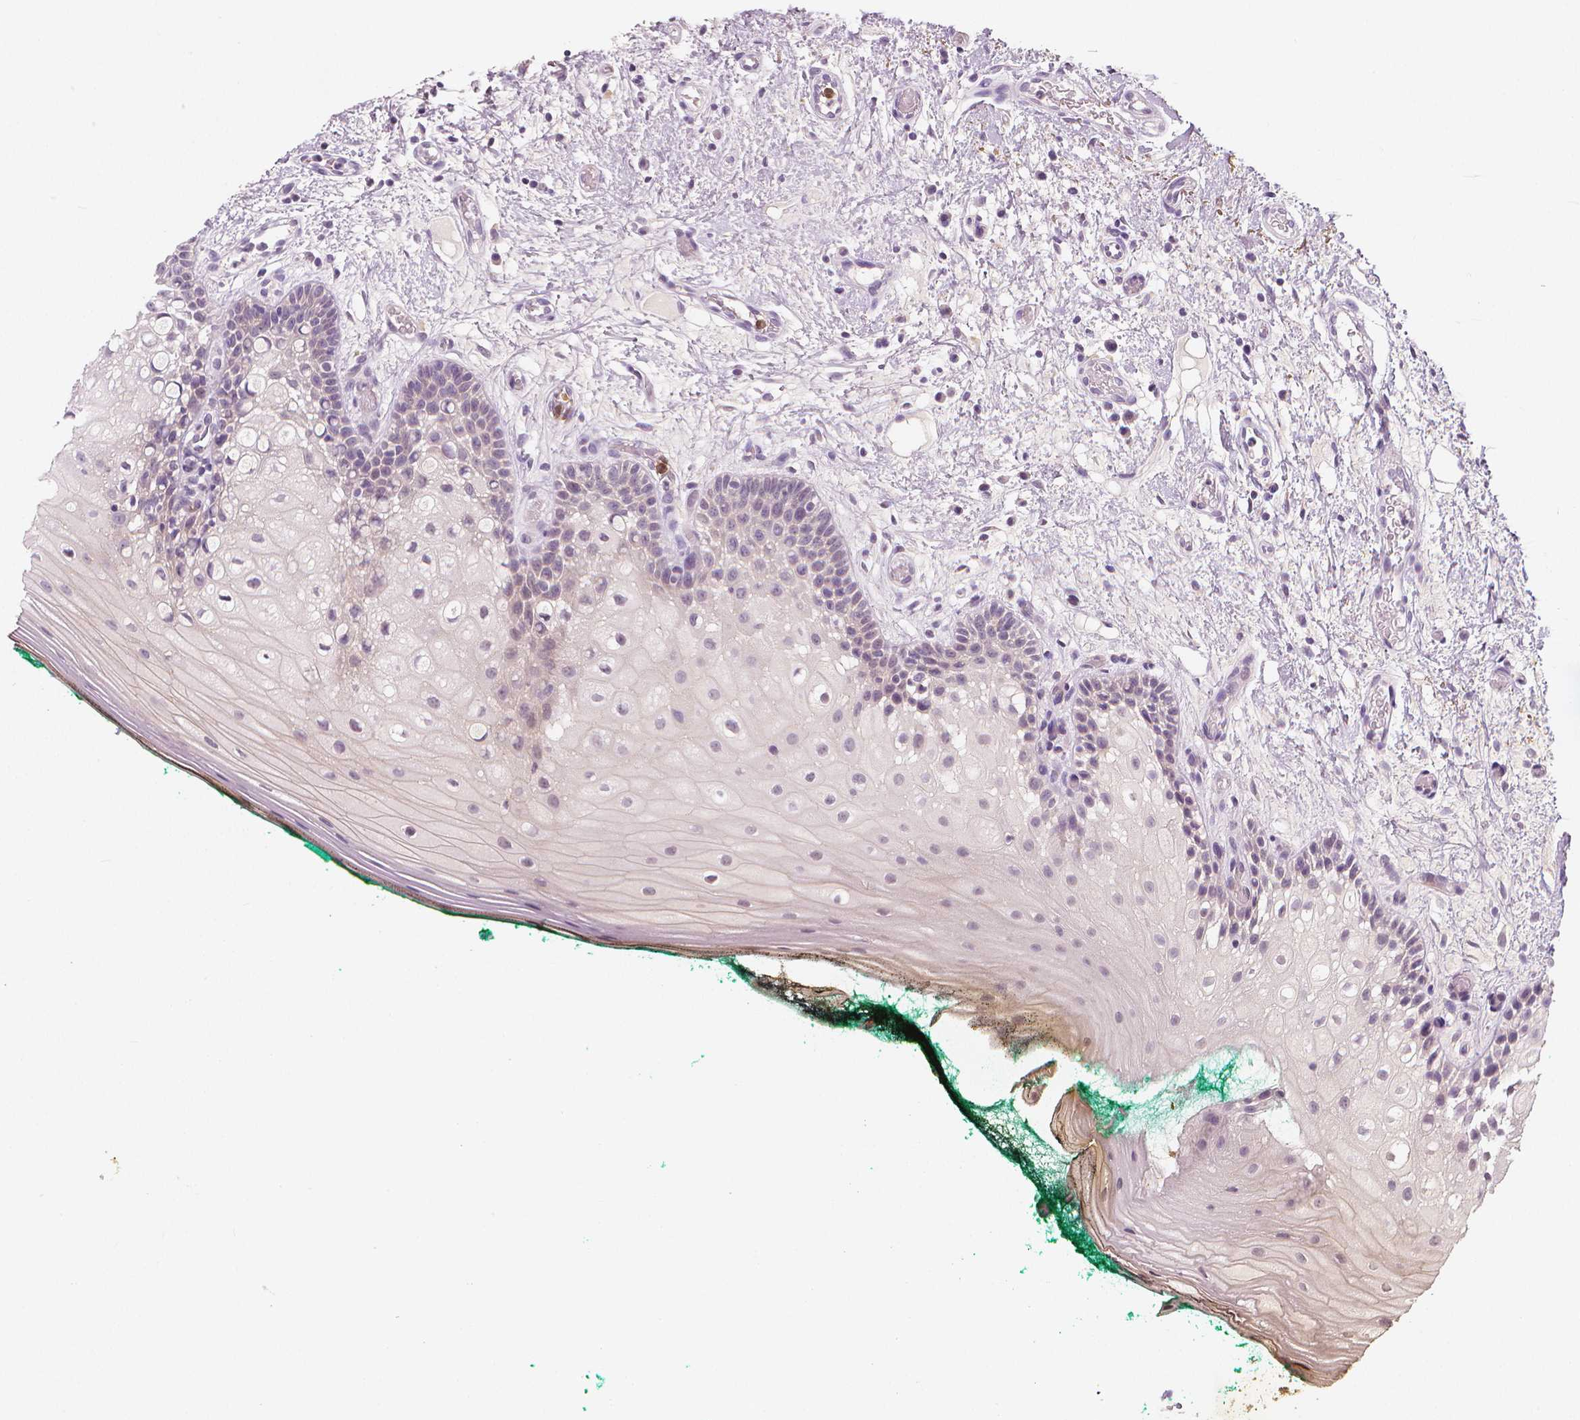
{"staining": {"intensity": "negative", "quantity": "none", "location": "none"}, "tissue": "oral mucosa", "cell_type": "Squamous epithelial cells", "image_type": "normal", "snomed": [{"axis": "morphology", "description": "Normal tissue, NOS"}, {"axis": "topography", "description": "Oral tissue"}], "caption": "A high-resolution image shows immunohistochemistry (IHC) staining of unremarkable oral mucosa, which demonstrates no significant expression in squamous epithelial cells. Brightfield microscopy of immunohistochemistry (IHC) stained with DAB (brown) and hematoxylin (blue), captured at high magnification.", "gene": "RNASE7", "patient": {"sex": "female", "age": 83}}